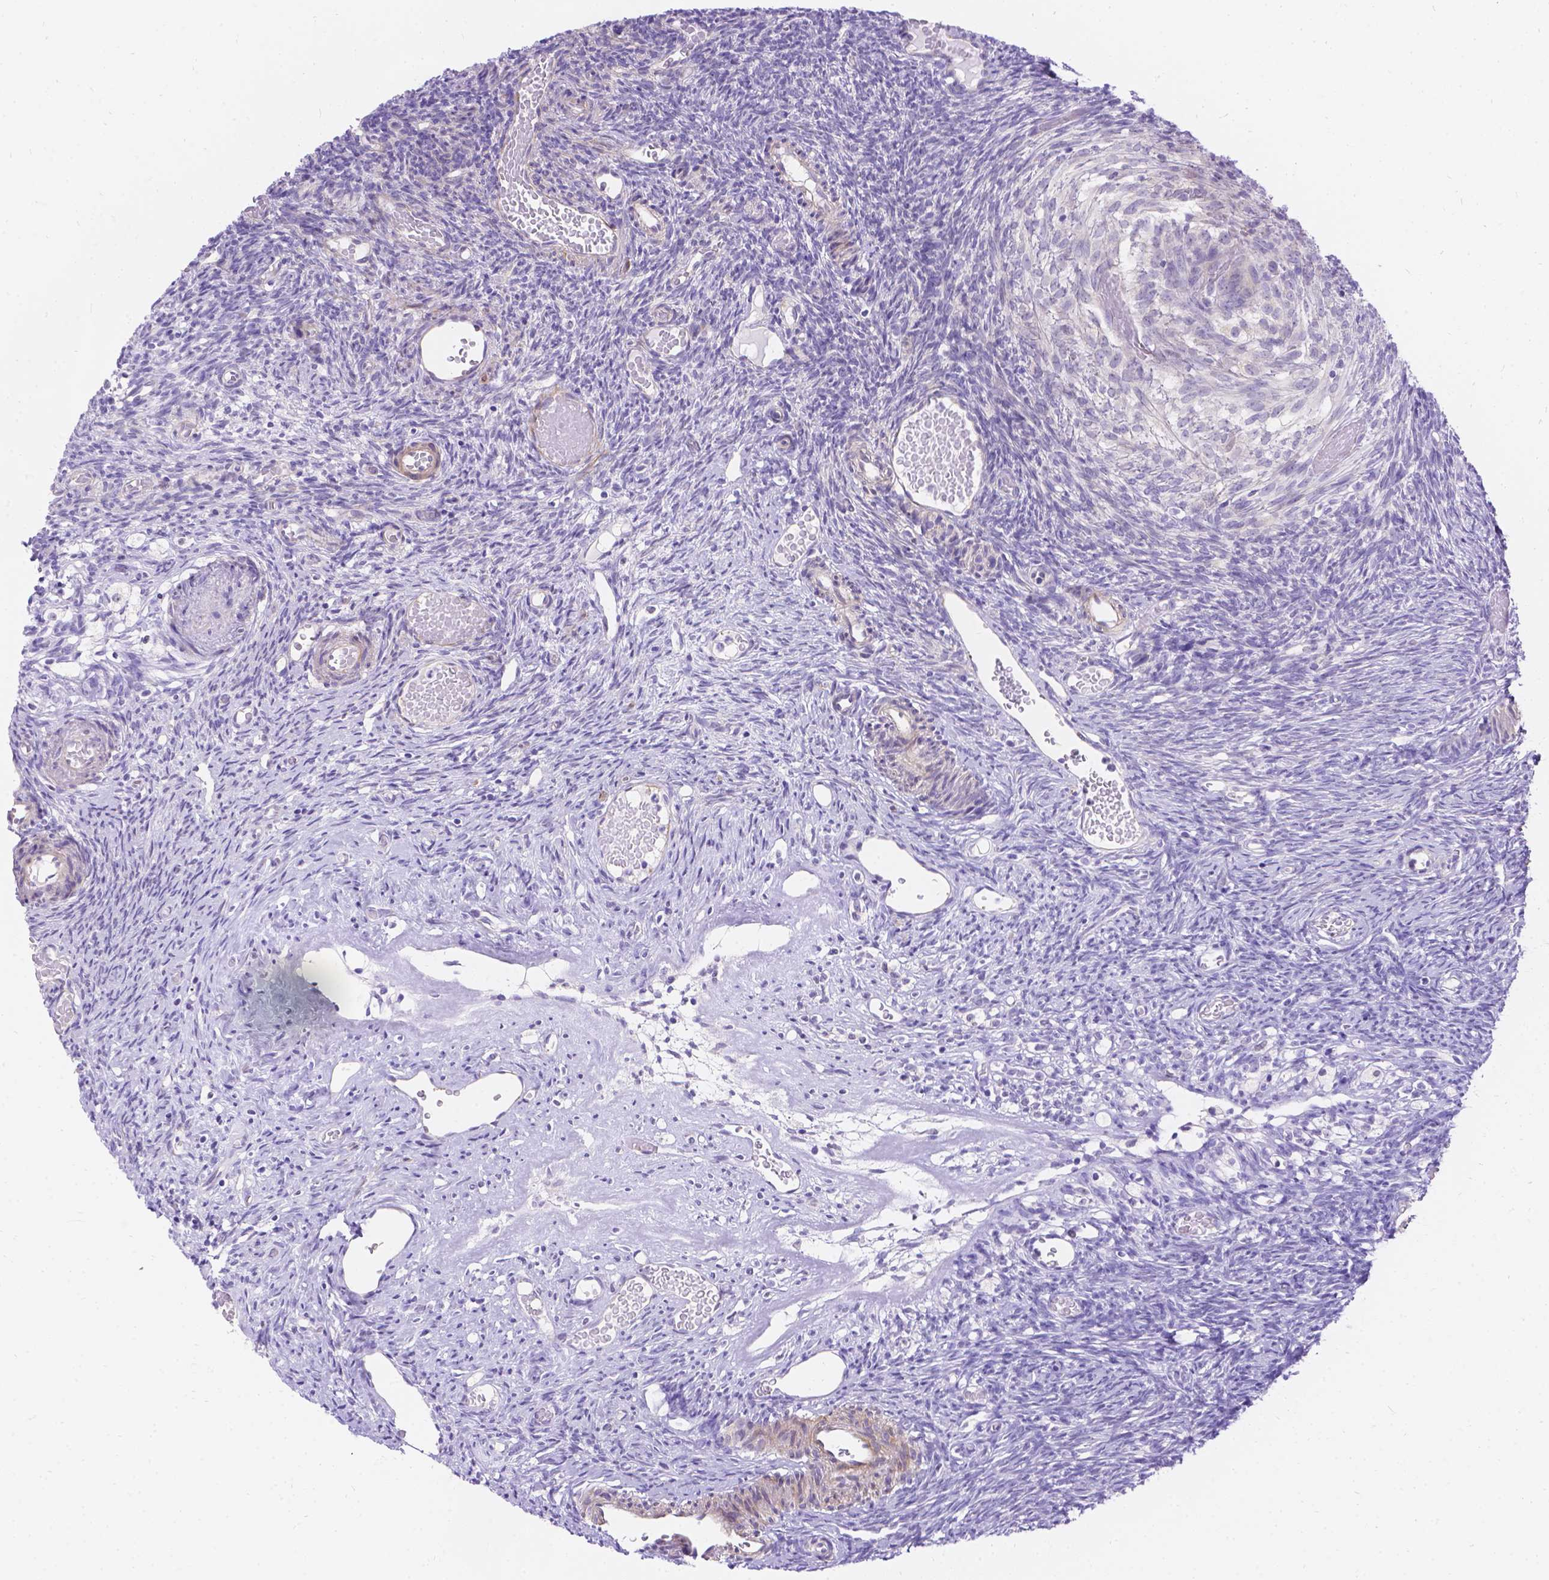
{"staining": {"intensity": "negative", "quantity": "none", "location": "none"}, "tissue": "ovary", "cell_type": "Follicle cells", "image_type": "normal", "snomed": [{"axis": "morphology", "description": "Normal tissue, NOS"}, {"axis": "topography", "description": "Ovary"}], "caption": "The immunohistochemistry image has no significant expression in follicle cells of ovary. (DAB (3,3'-diaminobenzidine) IHC with hematoxylin counter stain).", "gene": "PALS1", "patient": {"sex": "female", "age": 39}}